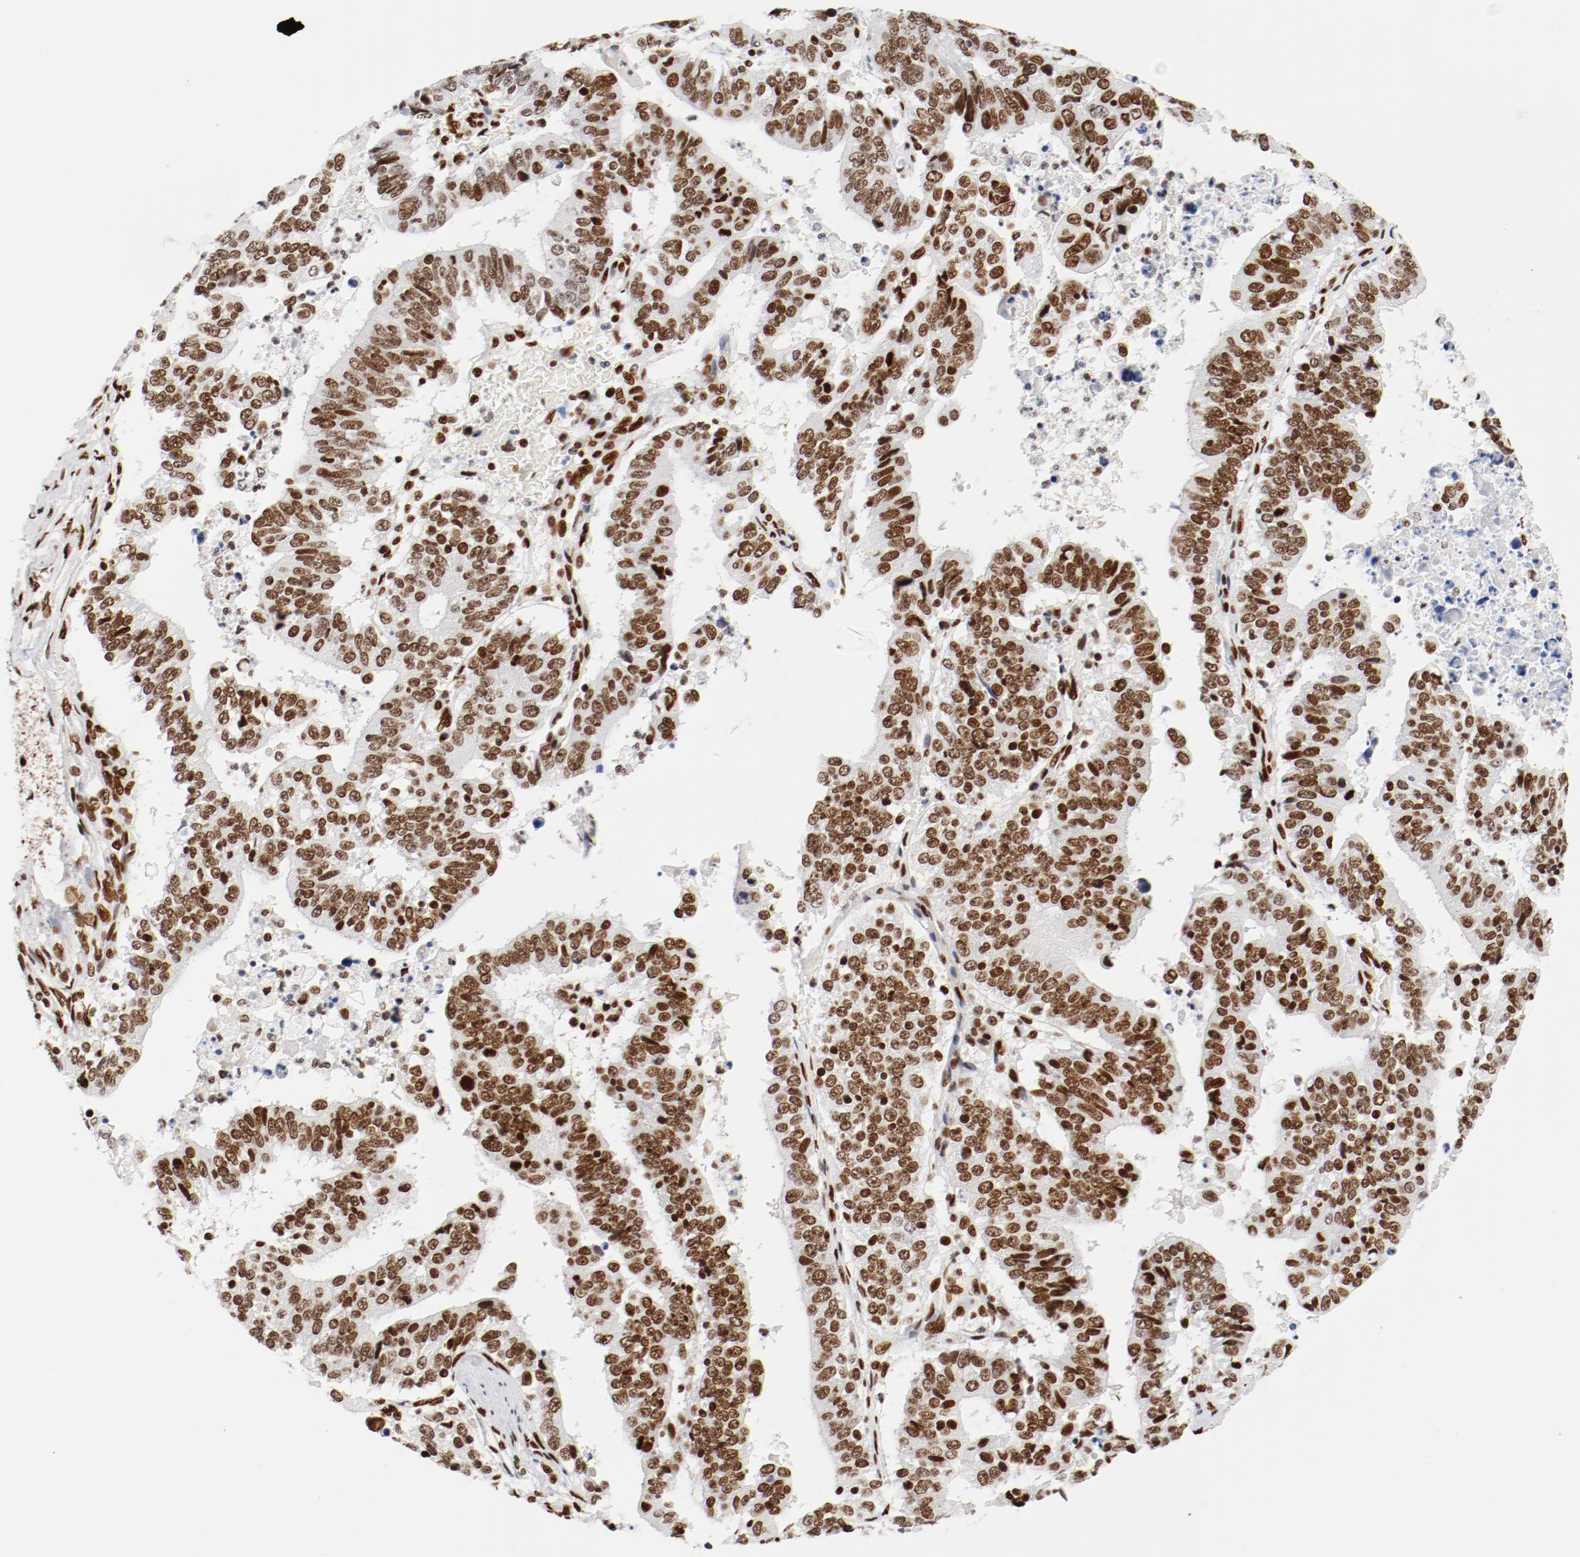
{"staining": {"intensity": "strong", "quantity": ">75%", "location": "nuclear"}, "tissue": "stomach cancer", "cell_type": "Tumor cells", "image_type": "cancer", "snomed": [{"axis": "morphology", "description": "Adenocarcinoma, NOS"}, {"axis": "topography", "description": "Stomach, upper"}], "caption": "Tumor cells display high levels of strong nuclear positivity in approximately >75% of cells in stomach cancer (adenocarcinoma).", "gene": "CTBP1", "patient": {"sex": "female", "age": 50}}